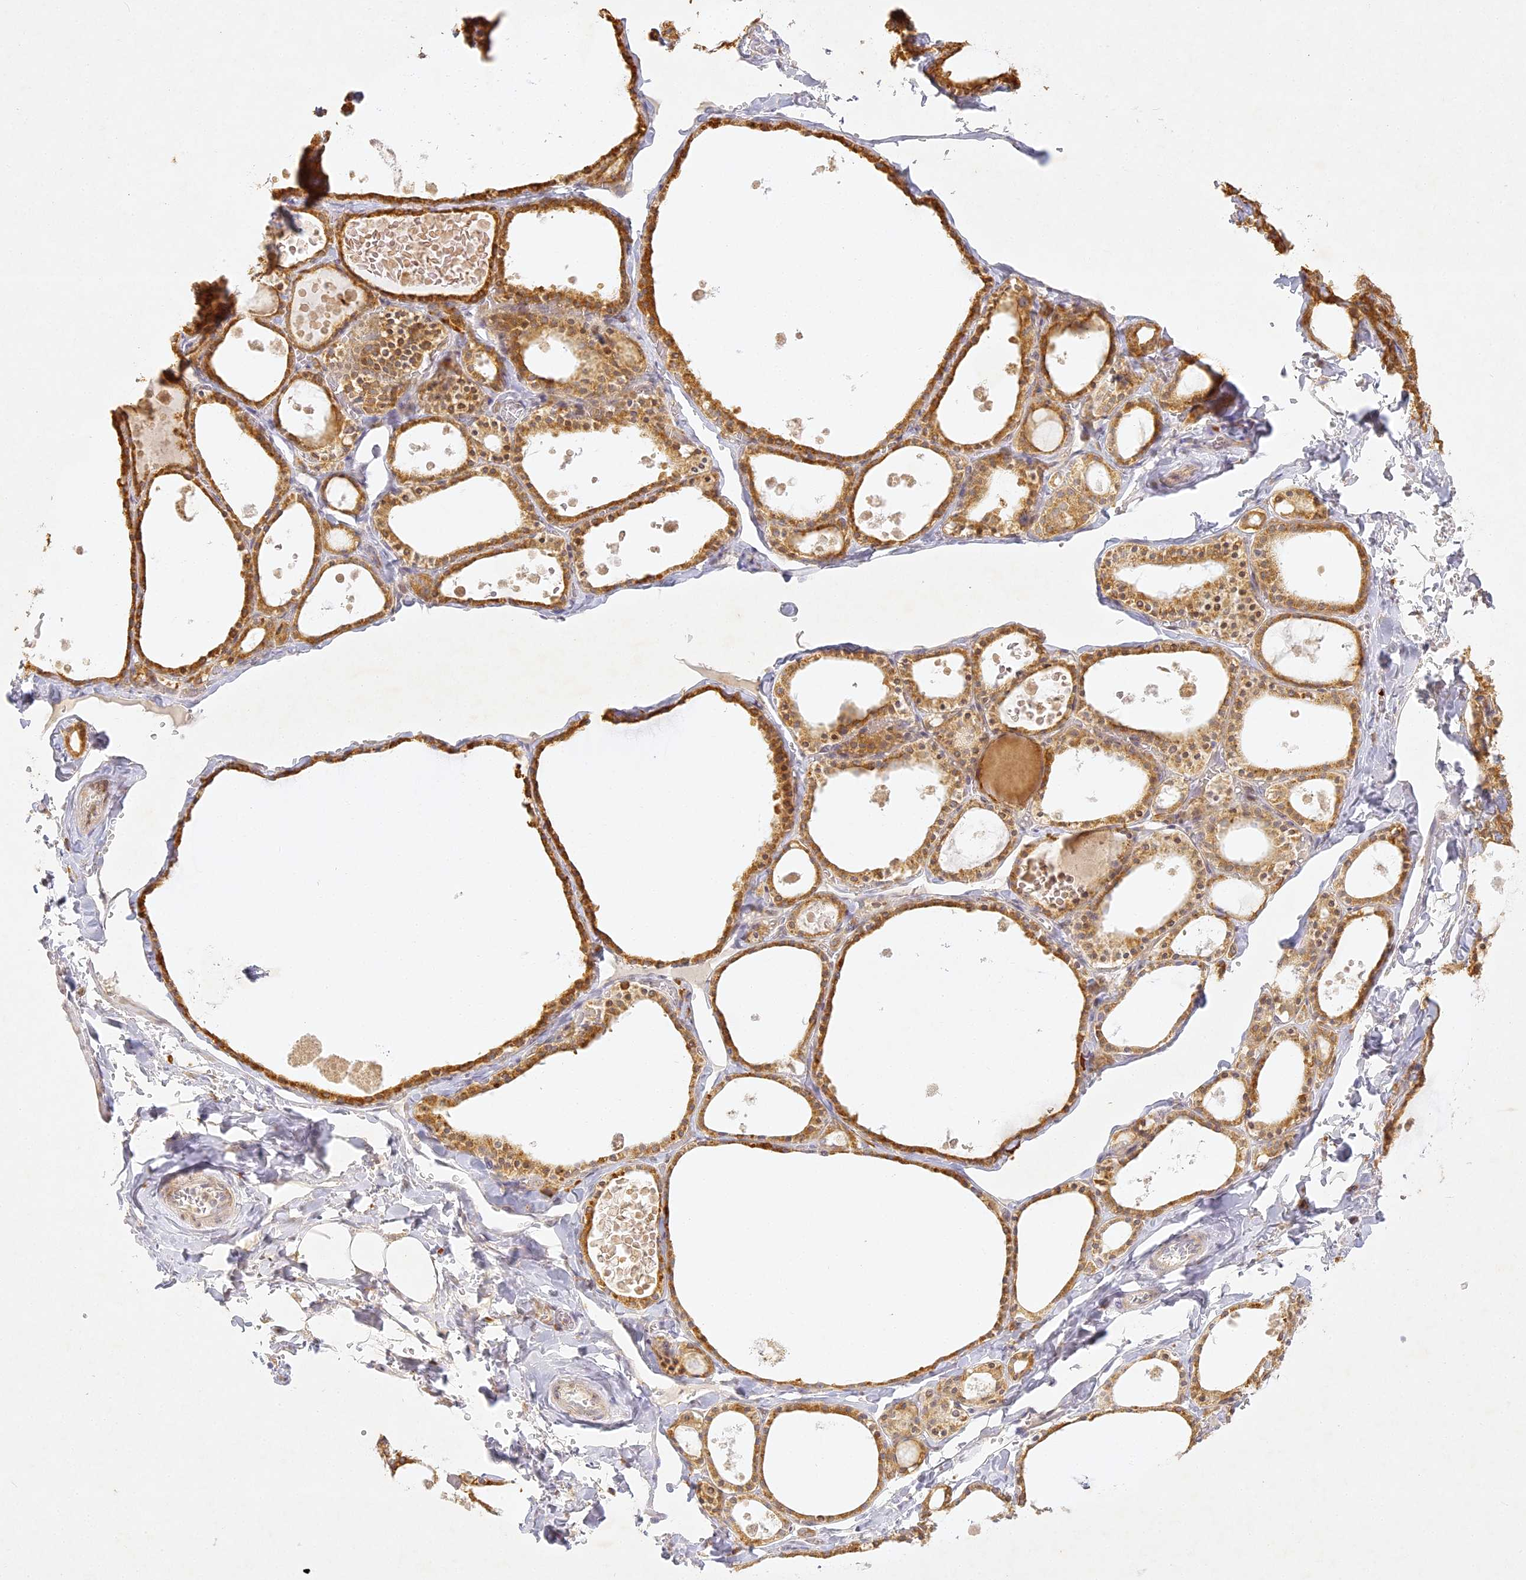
{"staining": {"intensity": "moderate", "quantity": ">75%", "location": "cytoplasmic/membranous"}, "tissue": "thyroid gland", "cell_type": "Glandular cells", "image_type": "normal", "snomed": [{"axis": "morphology", "description": "Normal tissue, NOS"}, {"axis": "topography", "description": "Thyroid gland"}], "caption": "Protein expression by IHC demonstrates moderate cytoplasmic/membranous staining in about >75% of glandular cells in benign thyroid gland. (brown staining indicates protein expression, while blue staining denotes nuclei).", "gene": "SLC30A5", "patient": {"sex": "male", "age": 56}}